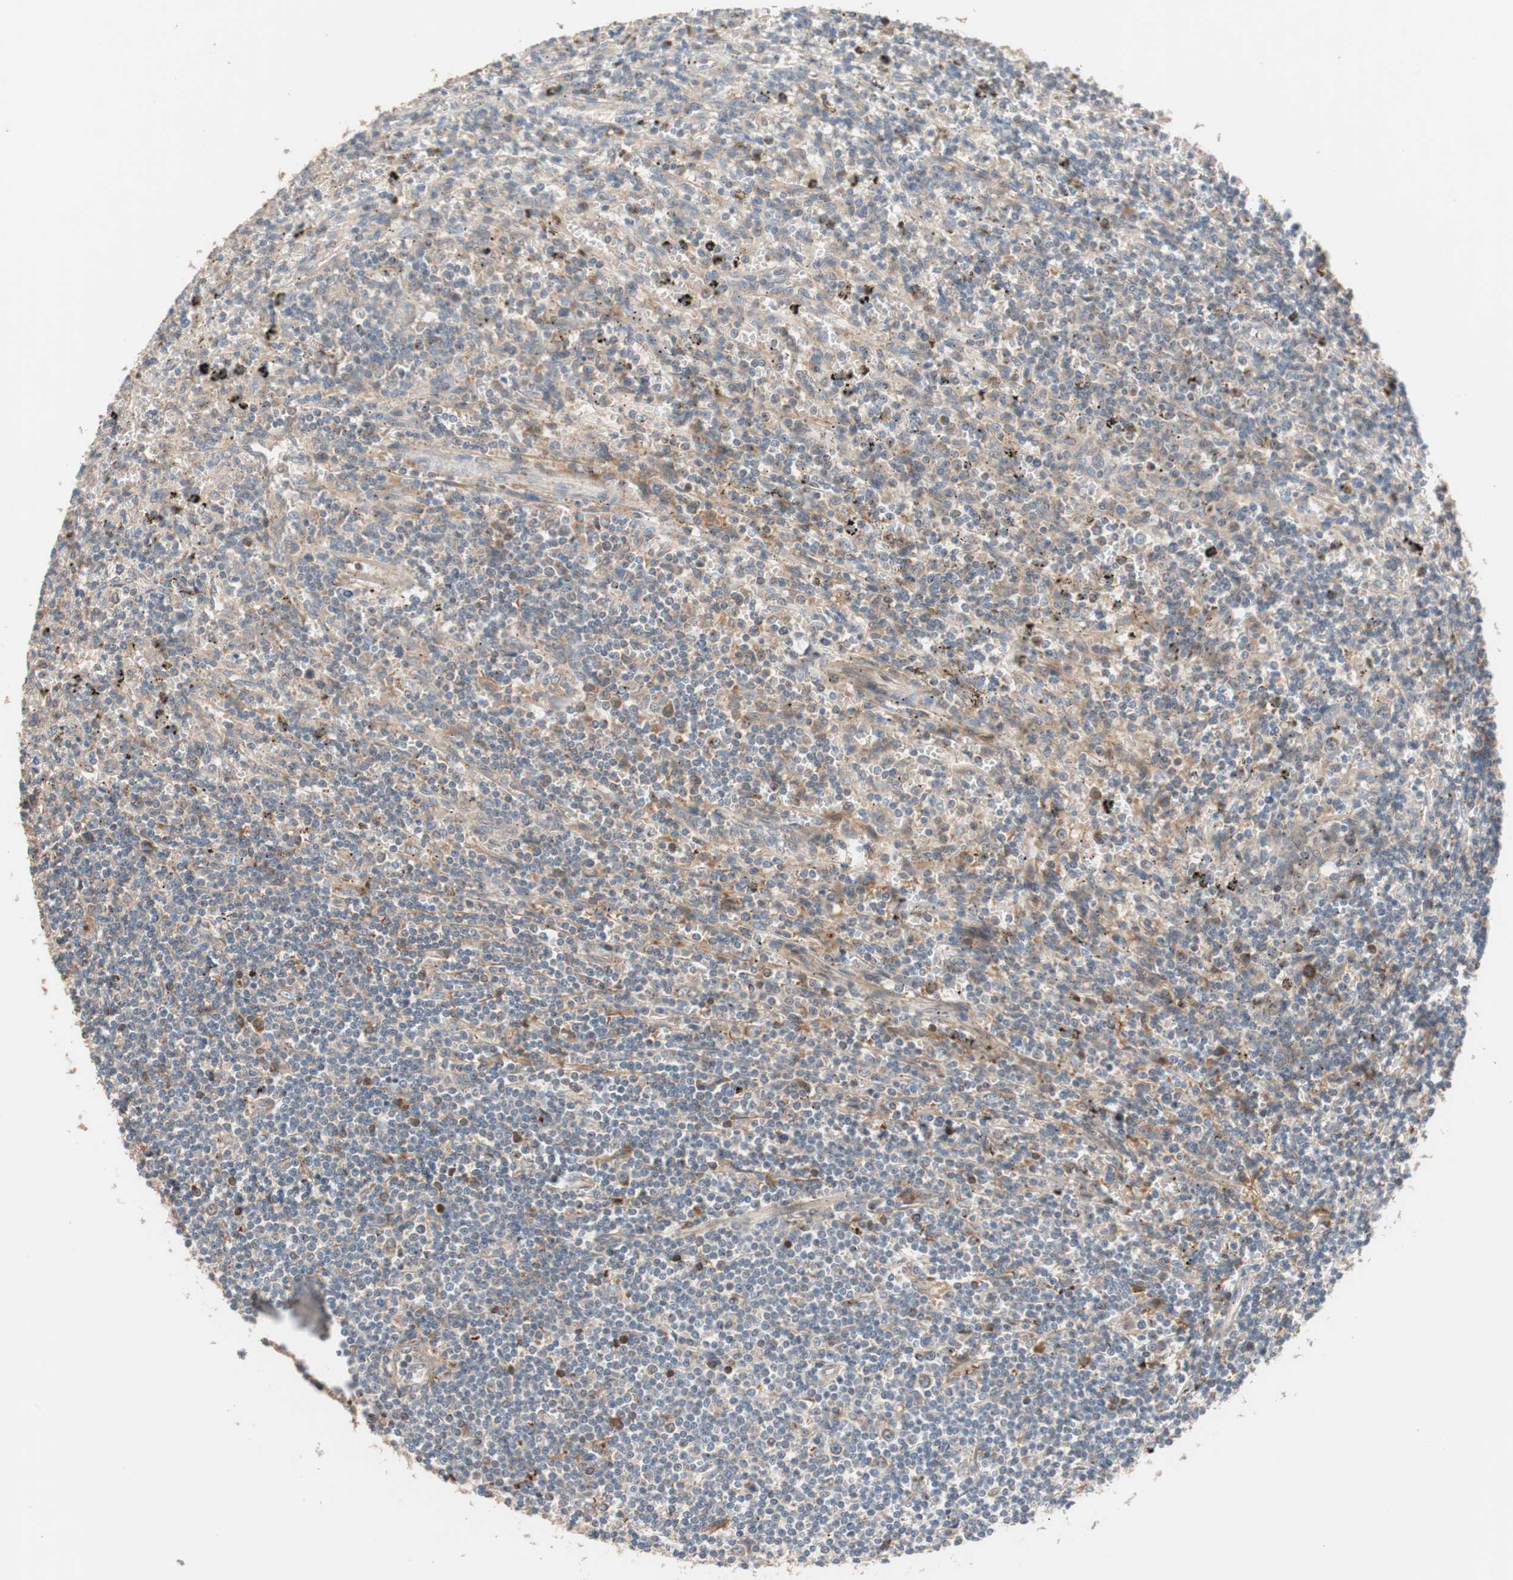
{"staining": {"intensity": "weak", "quantity": "25%-75%", "location": "cytoplasmic/membranous"}, "tissue": "lymphoma", "cell_type": "Tumor cells", "image_type": "cancer", "snomed": [{"axis": "morphology", "description": "Malignant lymphoma, non-Hodgkin's type, Low grade"}, {"axis": "topography", "description": "Spleen"}], "caption": "DAB (3,3'-diaminobenzidine) immunohistochemical staining of human lymphoma shows weak cytoplasmic/membranous protein staining in approximately 25%-75% of tumor cells.", "gene": "SDC4", "patient": {"sex": "male", "age": 76}}